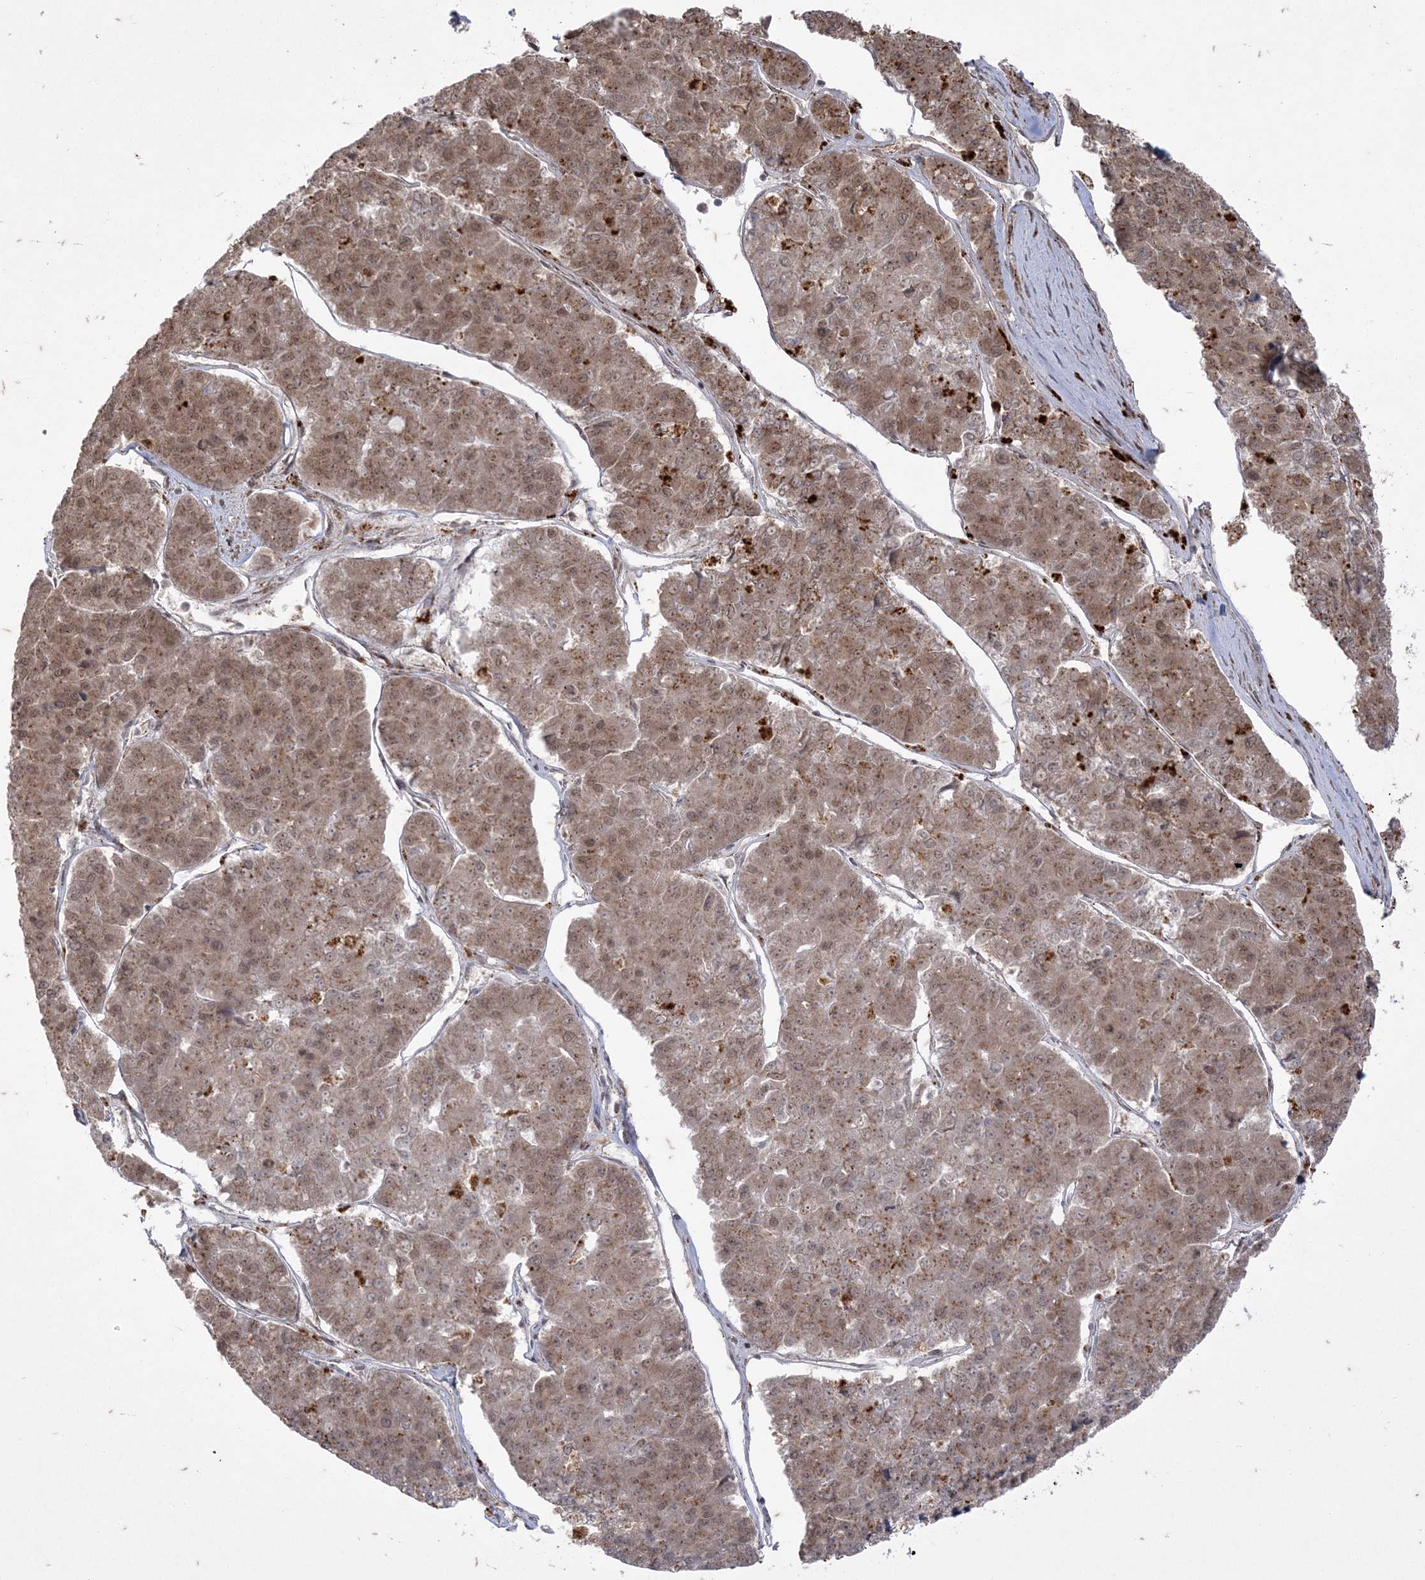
{"staining": {"intensity": "weak", "quantity": ">75%", "location": "cytoplasmic/membranous,nuclear"}, "tissue": "pancreatic cancer", "cell_type": "Tumor cells", "image_type": "cancer", "snomed": [{"axis": "morphology", "description": "Adenocarcinoma, NOS"}, {"axis": "topography", "description": "Pancreas"}], "caption": "This histopathology image demonstrates immunohistochemistry staining of pancreatic adenocarcinoma, with low weak cytoplasmic/membranous and nuclear positivity in about >75% of tumor cells.", "gene": "RRAS", "patient": {"sex": "male", "age": 50}}